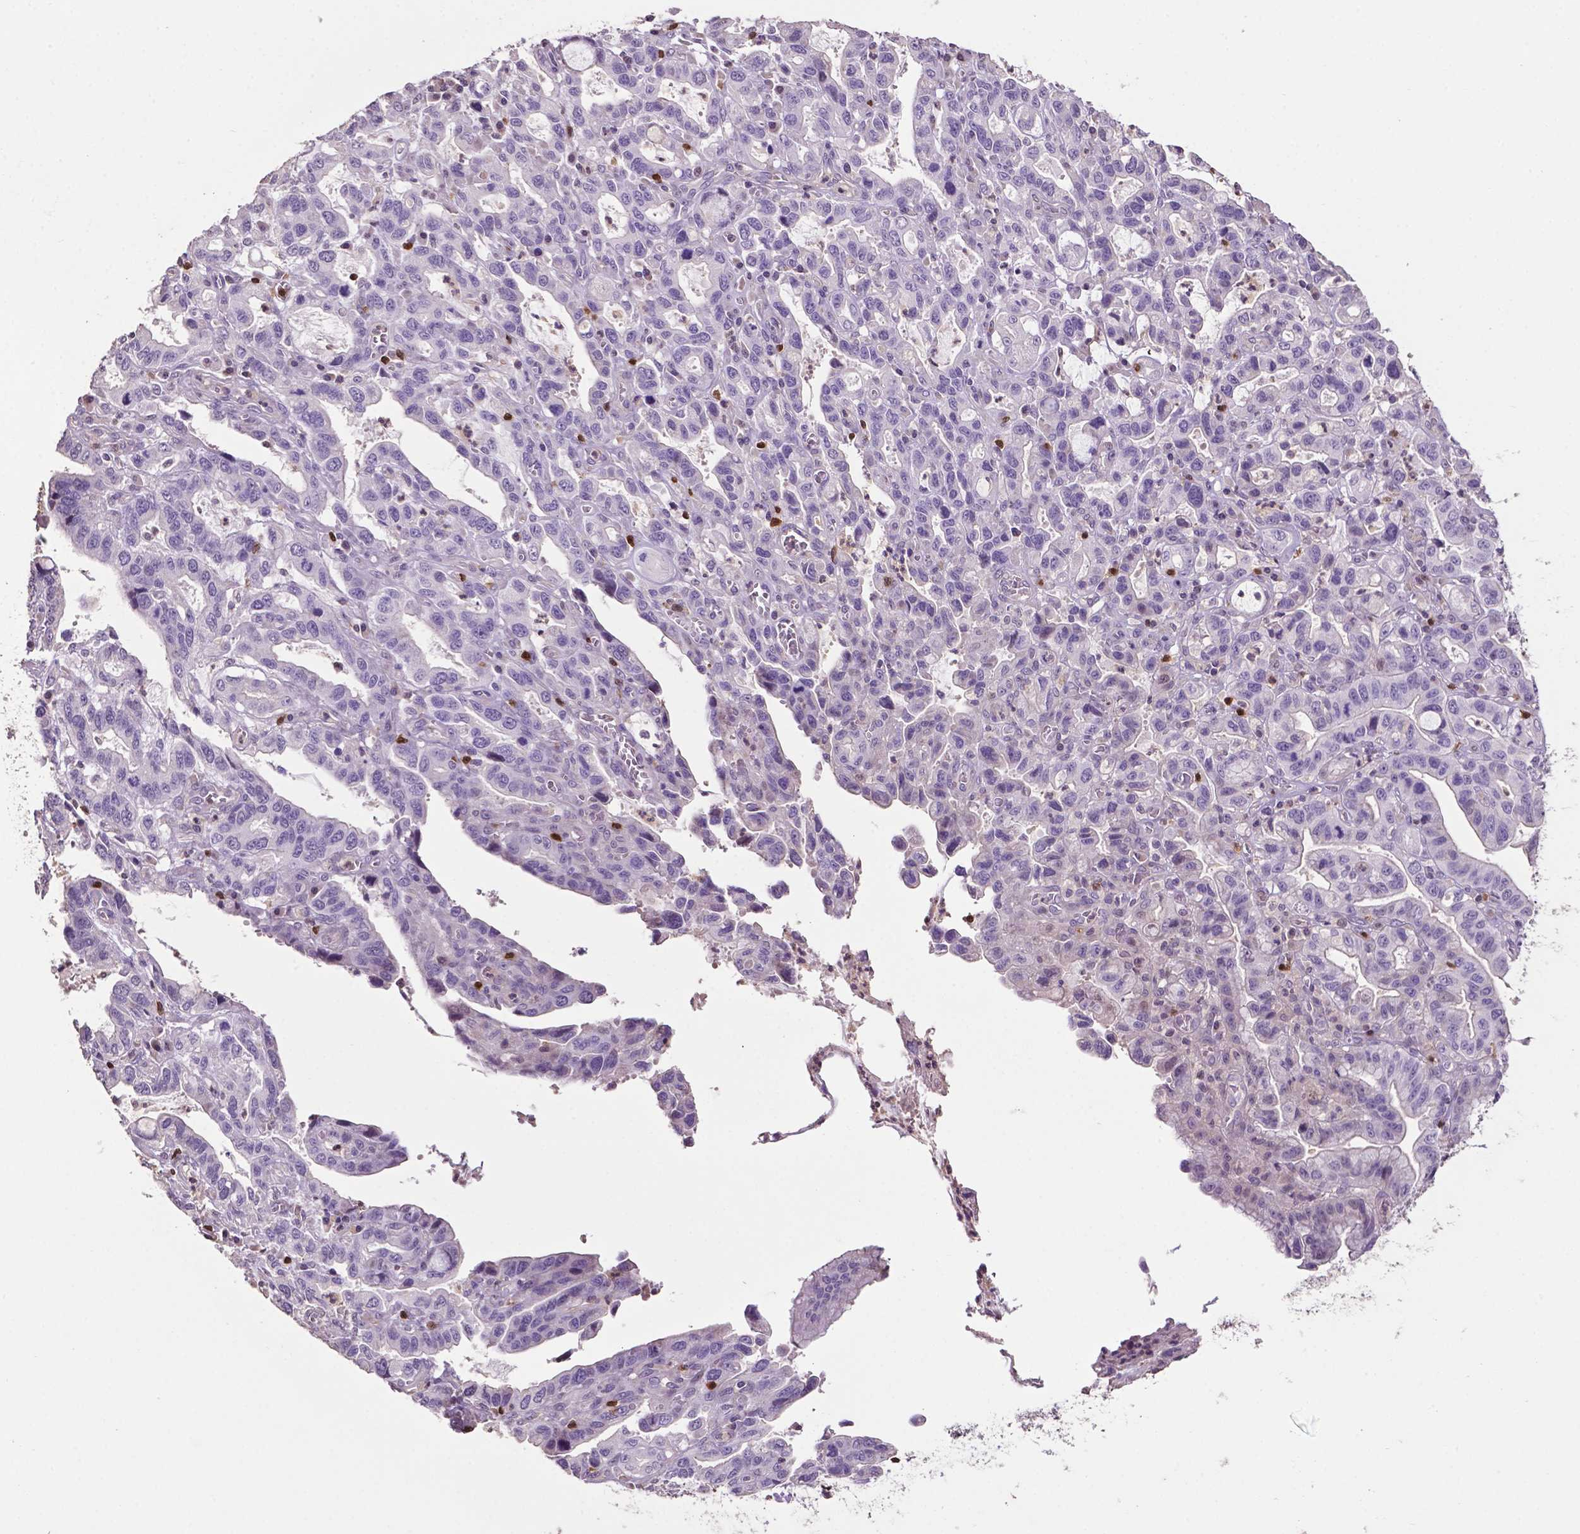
{"staining": {"intensity": "negative", "quantity": "none", "location": "none"}, "tissue": "stomach cancer", "cell_type": "Tumor cells", "image_type": "cancer", "snomed": [{"axis": "morphology", "description": "Adenocarcinoma, NOS"}, {"axis": "topography", "description": "Stomach, lower"}], "caption": "This image is of adenocarcinoma (stomach) stained with IHC to label a protein in brown with the nuclei are counter-stained blue. There is no expression in tumor cells. Nuclei are stained in blue.", "gene": "TBC1D10C", "patient": {"sex": "female", "age": 76}}